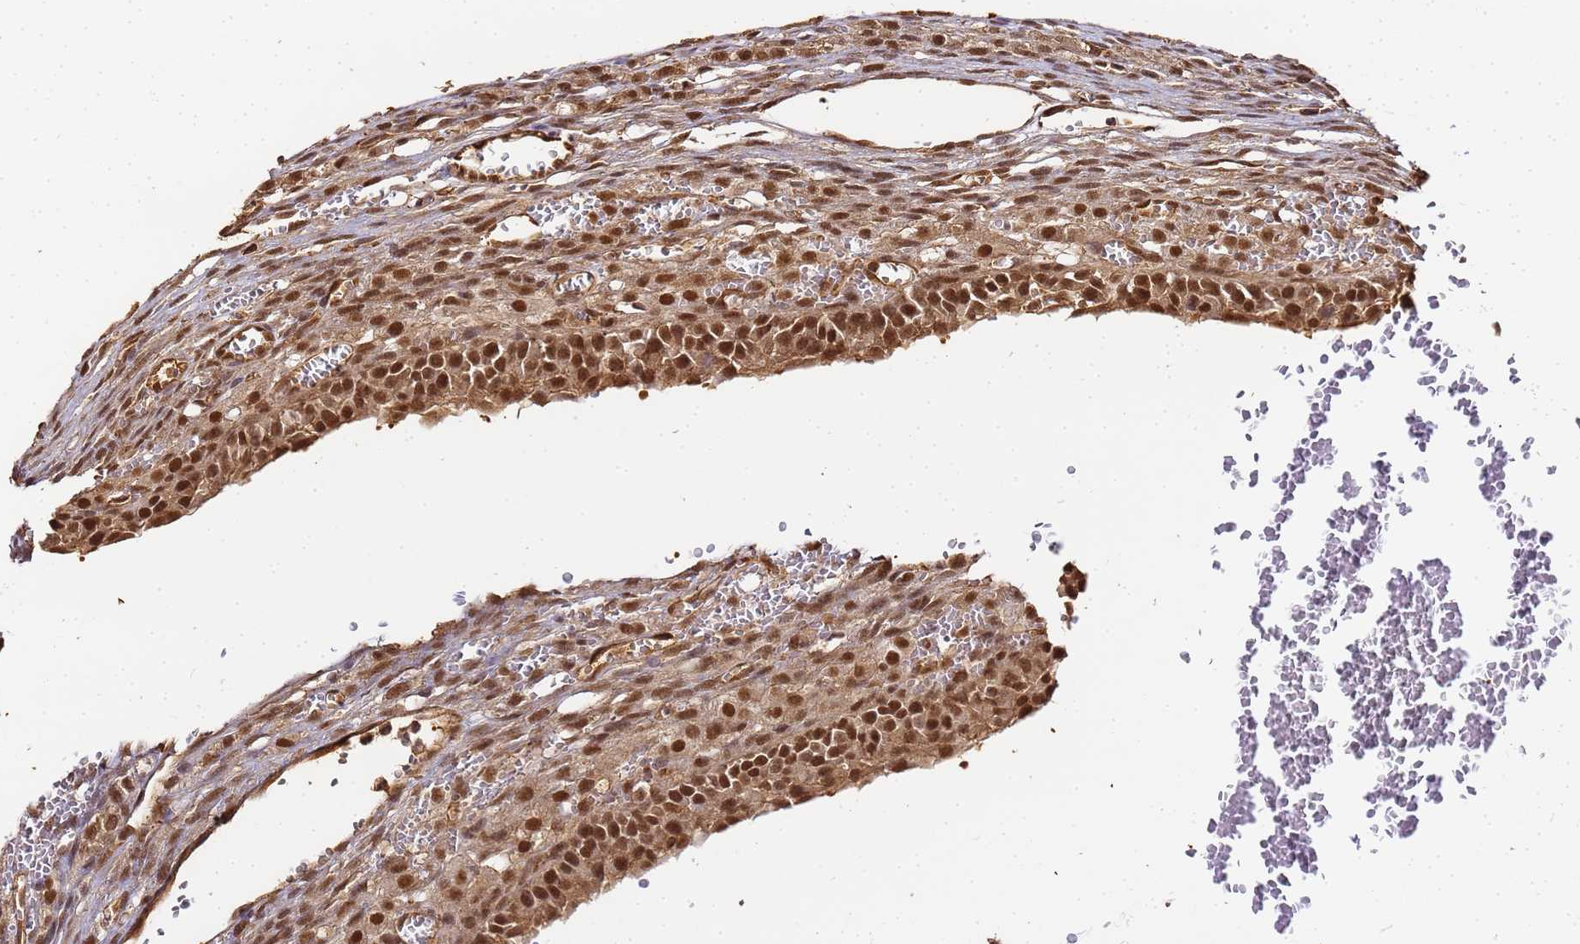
{"staining": {"intensity": "moderate", "quantity": ">75%", "location": "cytoplasmic/membranous,nuclear"}, "tissue": "ovary", "cell_type": "Follicle cells", "image_type": "normal", "snomed": [{"axis": "morphology", "description": "Normal tissue, NOS"}, {"axis": "topography", "description": "Ovary"}], "caption": "IHC micrograph of benign ovary stained for a protein (brown), which displays medium levels of moderate cytoplasmic/membranous,nuclear staining in about >75% of follicle cells.", "gene": "PPP4C", "patient": {"sex": "female", "age": 39}}